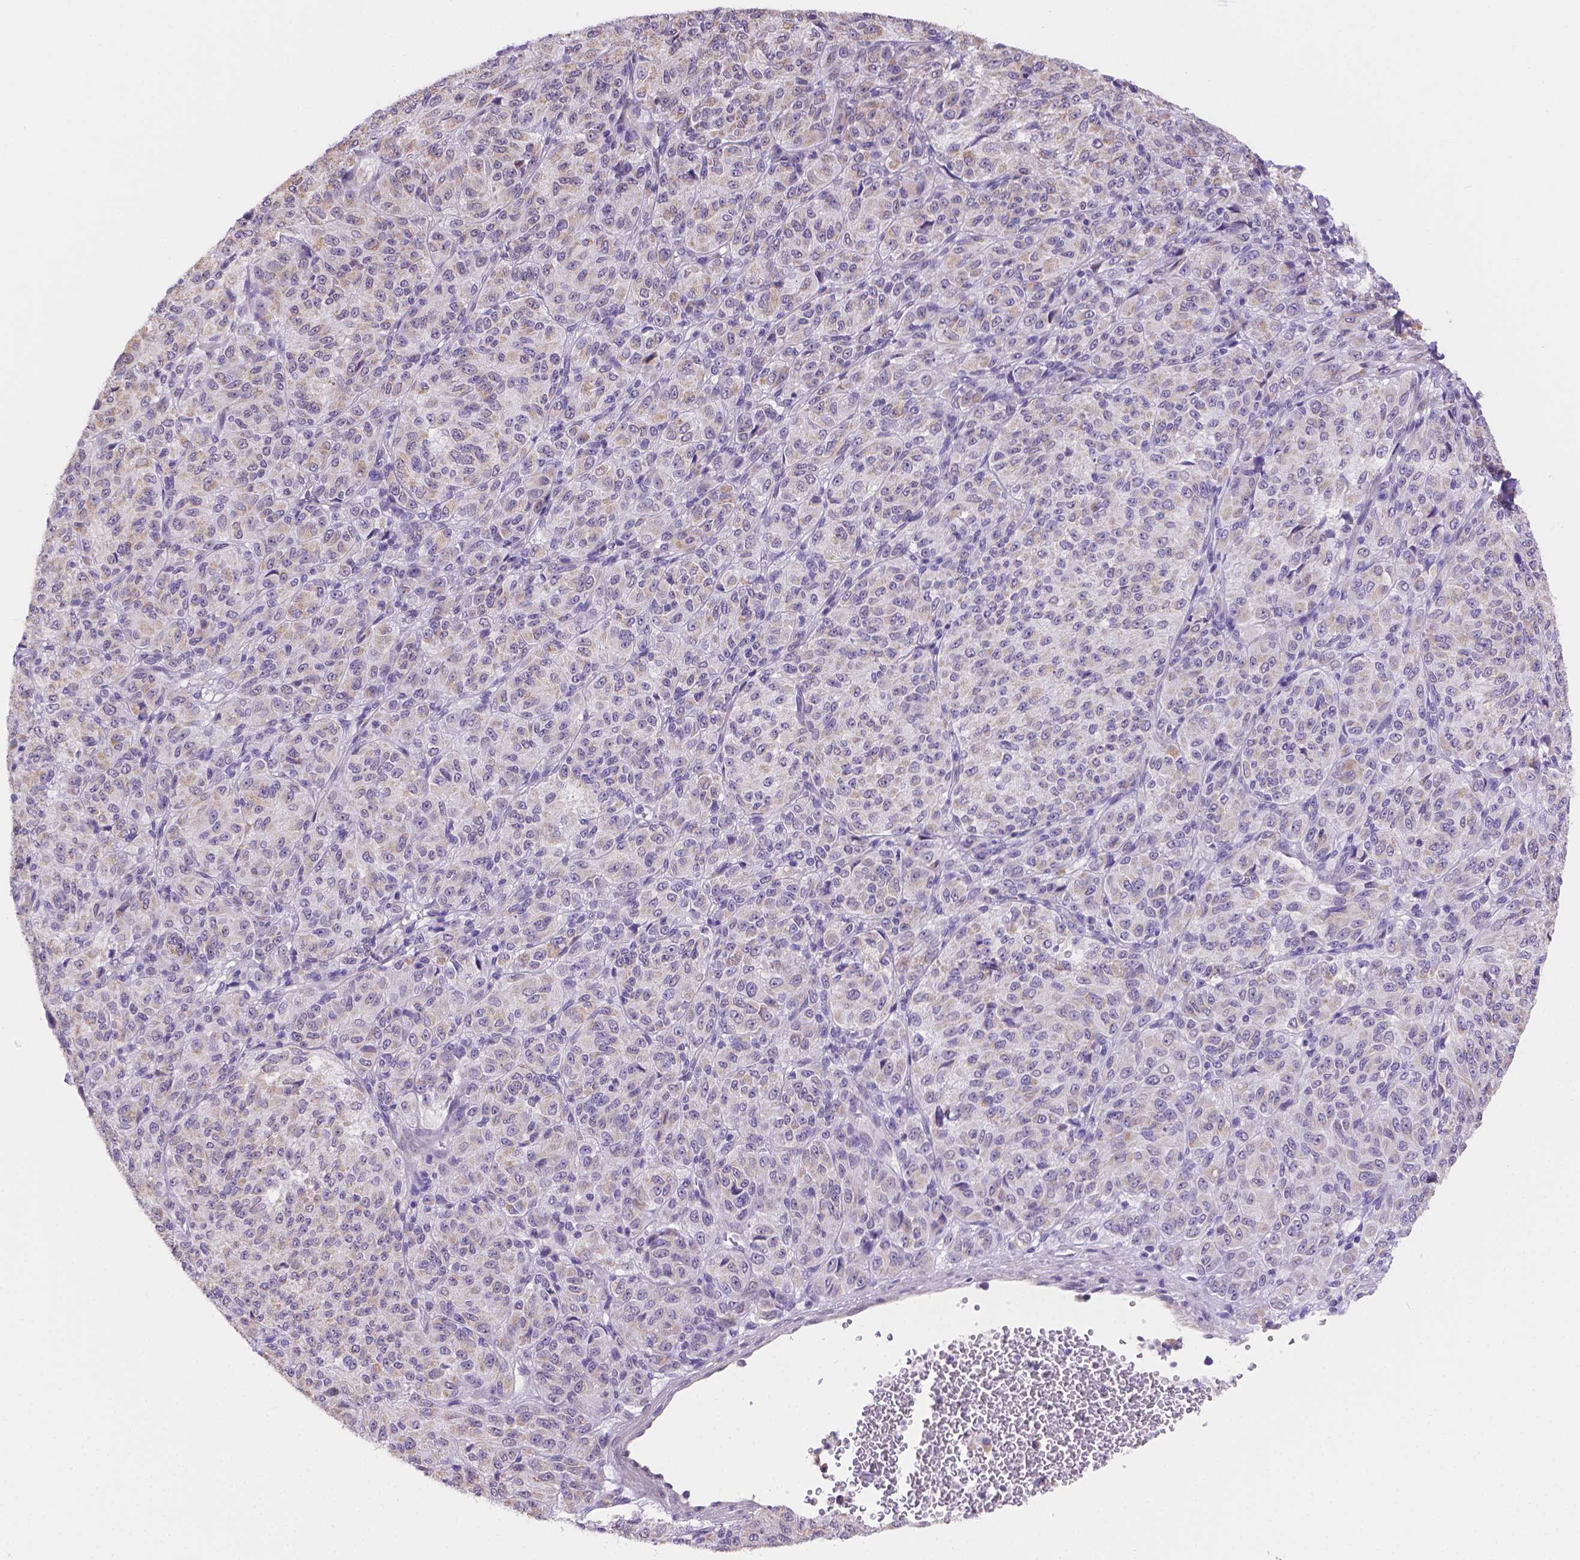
{"staining": {"intensity": "weak", "quantity": ">75%", "location": "cytoplasmic/membranous"}, "tissue": "melanoma", "cell_type": "Tumor cells", "image_type": "cancer", "snomed": [{"axis": "morphology", "description": "Malignant melanoma, Metastatic site"}, {"axis": "topography", "description": "Brain"}], "caption": "The immunohistochemical stain highlights weak cytoplasmic/membranous expression in tumor cells of melanoma tissue.", "gene": "NXPE2", "patient": {"sex": "female", "age": 56}}